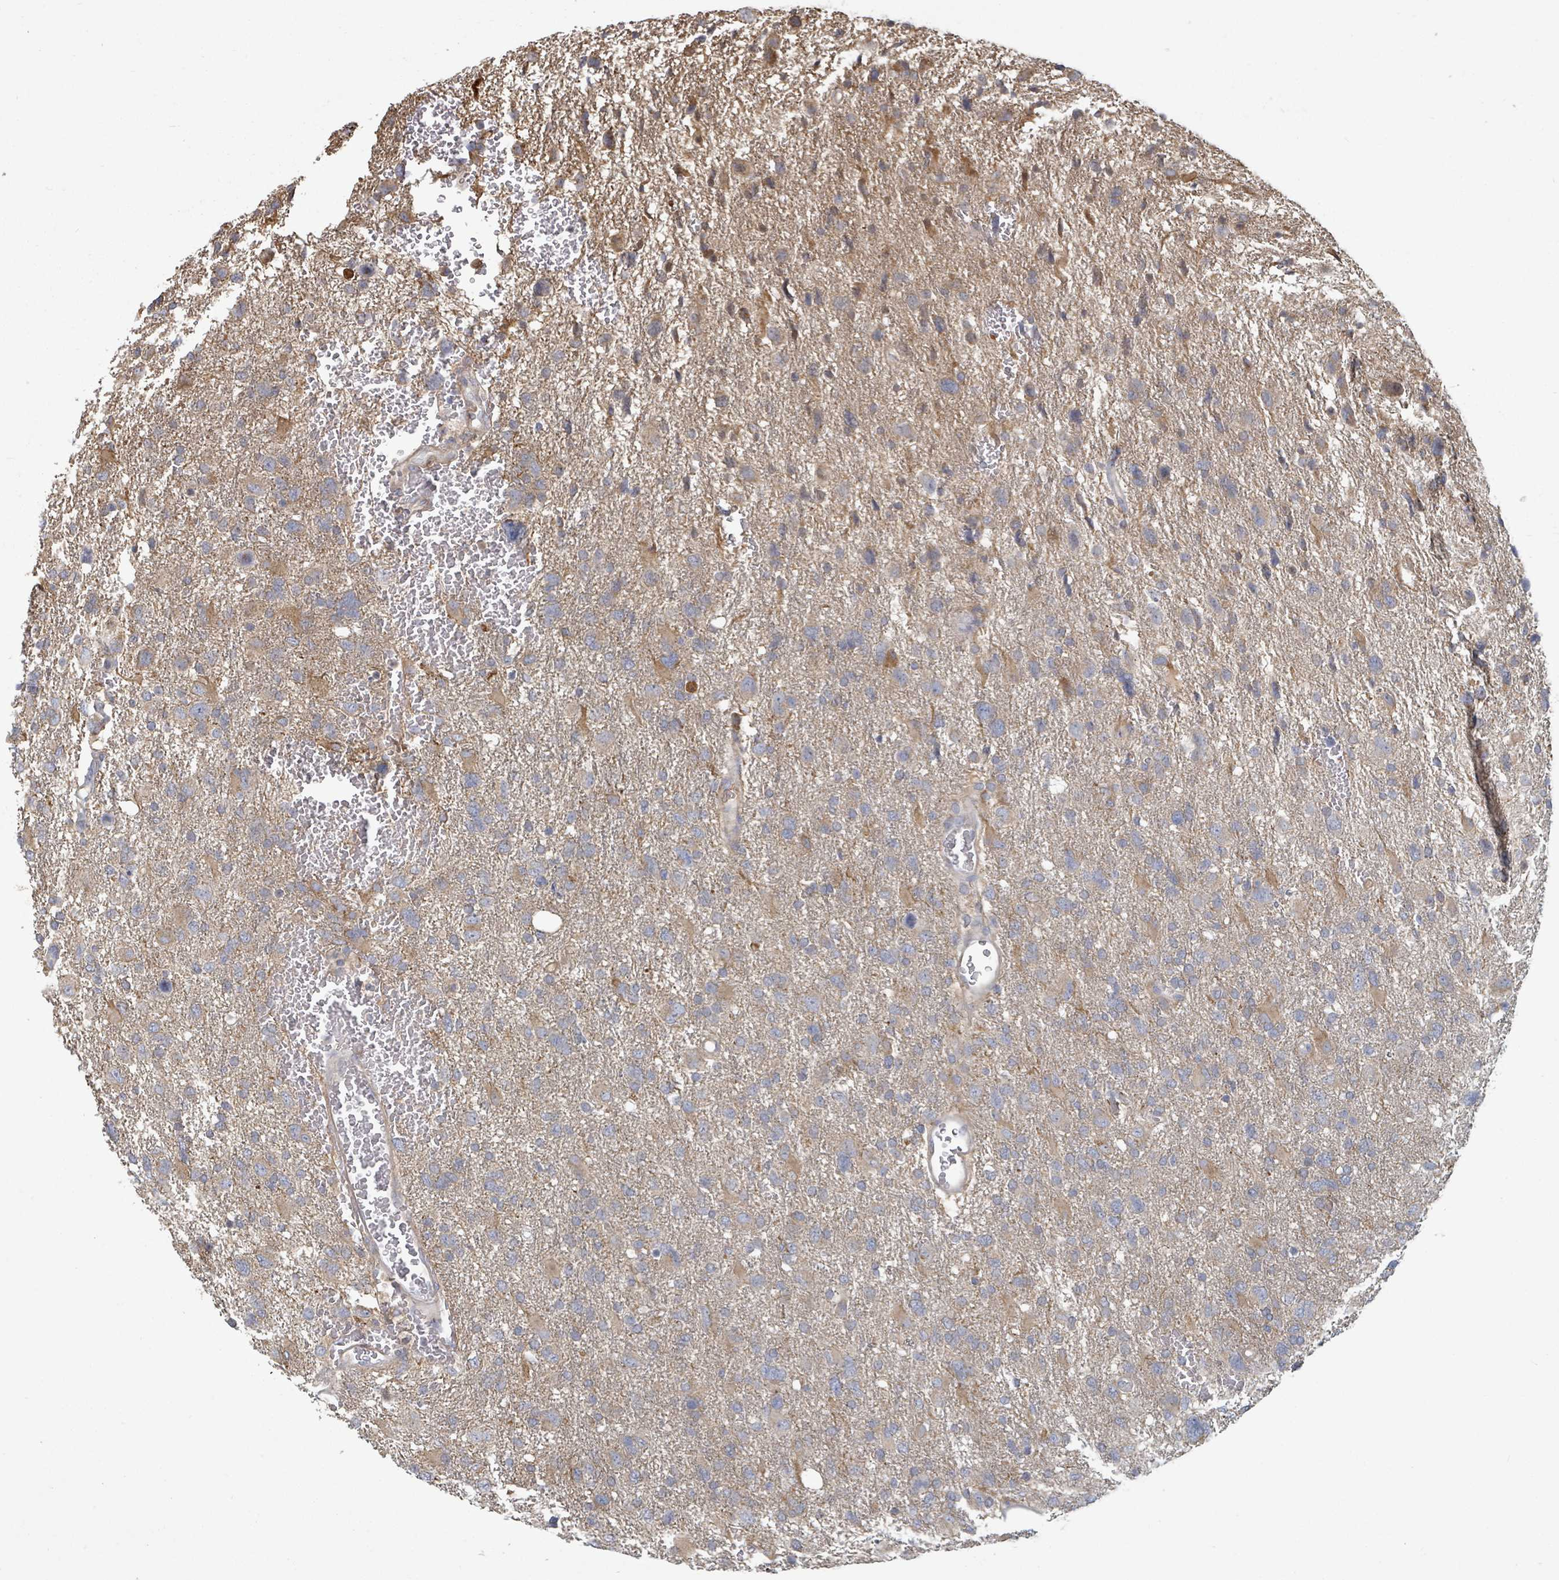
{"staining": {"intensity": "weak", "quantity": "<25%", "location": "cytoplasmic/membranous"}, "tissue": "glioma", "cell_type": "Tumor cells", "image_type": "cancer", "snomed": [{"axis": "morphology", "description": "Glioma, malignant, High grade"}, {"axis": "topography", "description": "Brain"}], "caption": "Tumor cells are negative for protein expression in human high-grade glioma (malignant). The staining was performed using DAB to visualize the protein expression in brown, while the nuclei were stained in blue with hematoxylin (Magnification: 20x).", "gene": "GABBR1", "patient": {"sex": "male", "age": 61}}